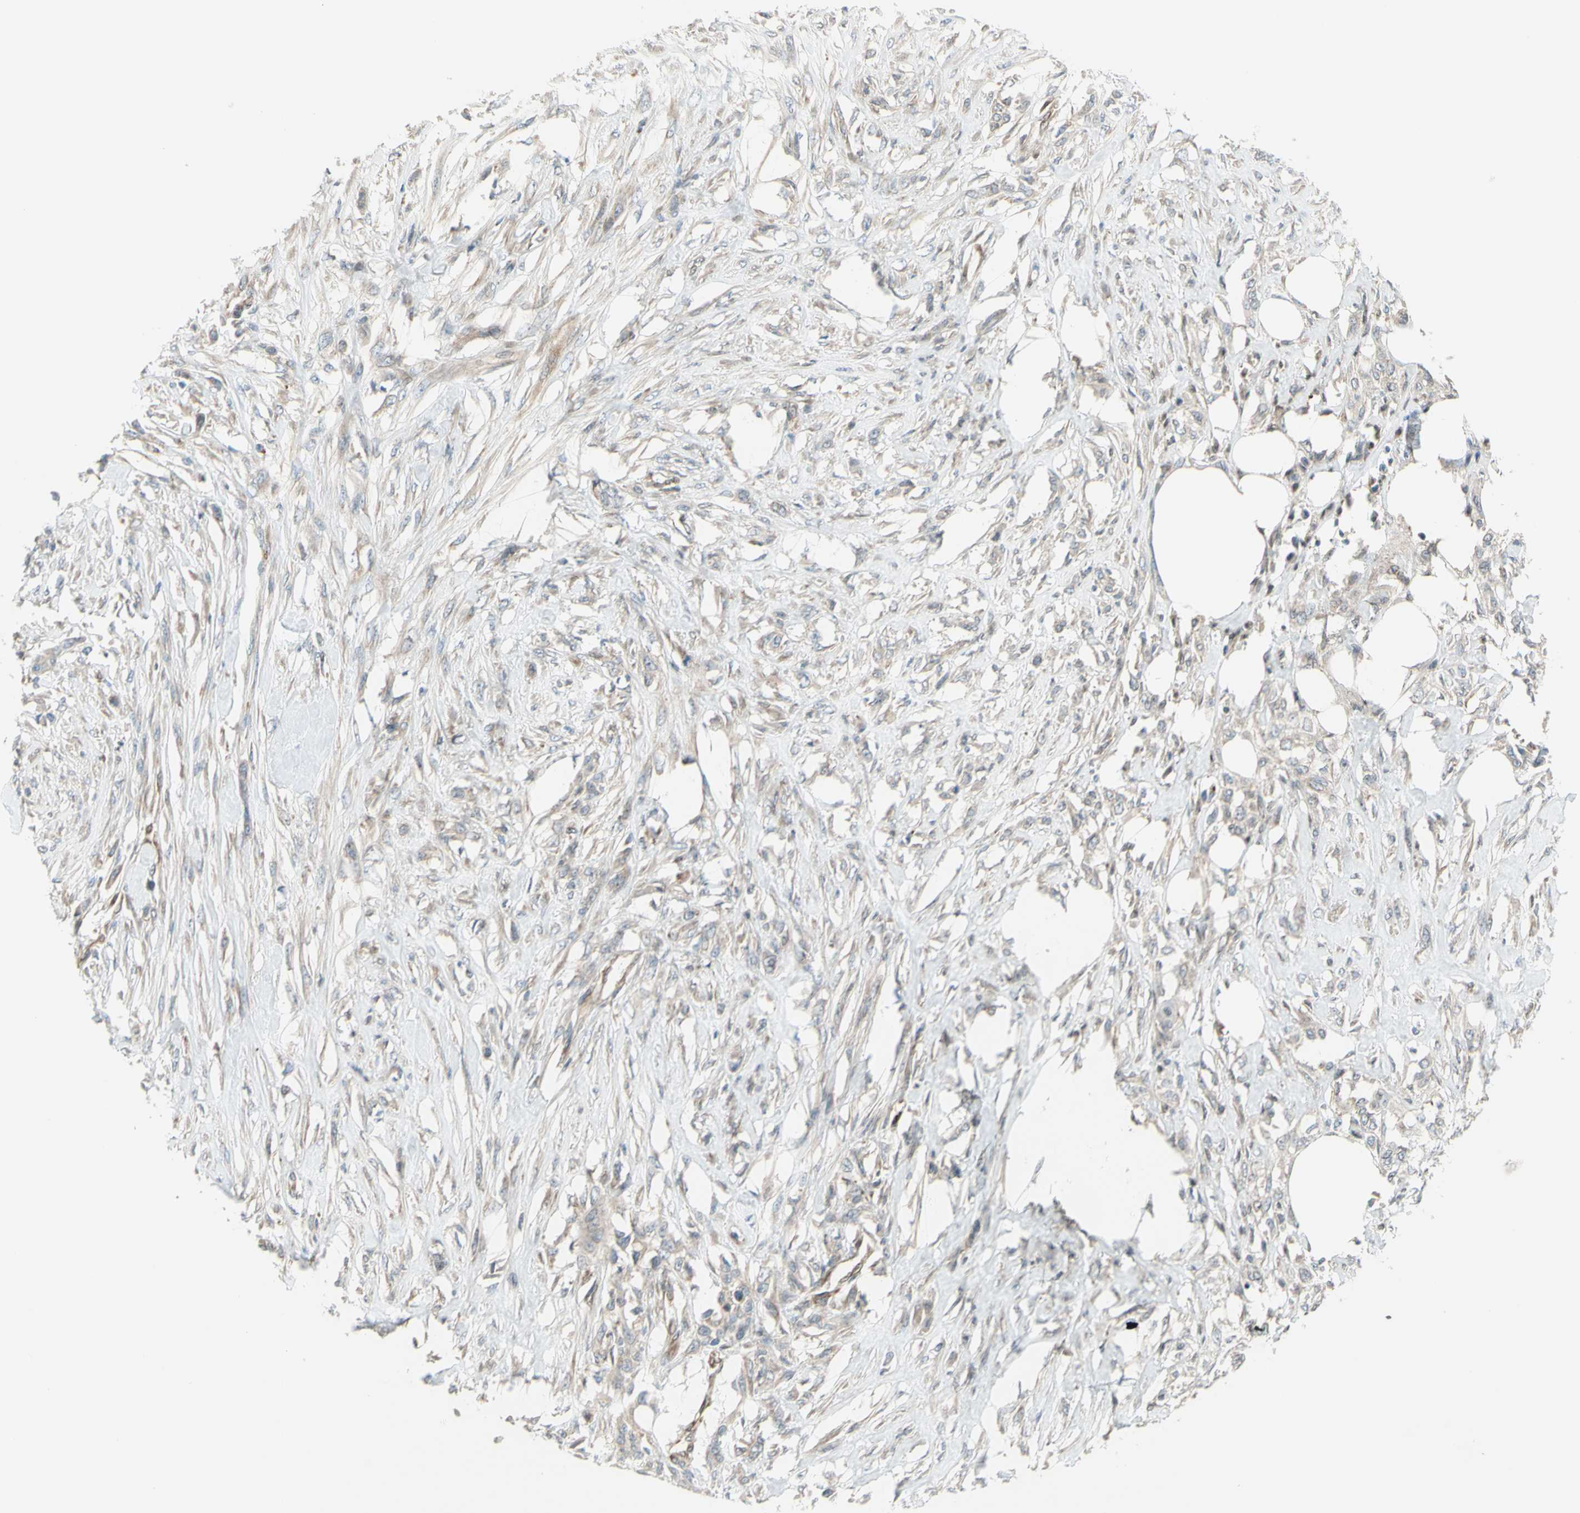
{"staining": {"intensity": "weak", "quantity": ">75%", "location": "cytoplasmic/membranous"}, "tissue": "skin cancer", "cell_type": "Tumor cells", "image_type": "cancer", "snomed": [{"axis": "morphology", "description": "Squamous cell carcinoma, NOS"}, {"axis": "topography", "description": "Skin"}], "caption": "Brown immunohistochemical staining in human skin cancer reveals weak cytoplasmic/membranous staining in approximately >75% of tumor cells. (DAB (3,3'-diaminobenzidine) IHC with brightfield microscopy, high magnification).", "gene": "TRAF2", "patient": {"sex": "female", "age": 59}}